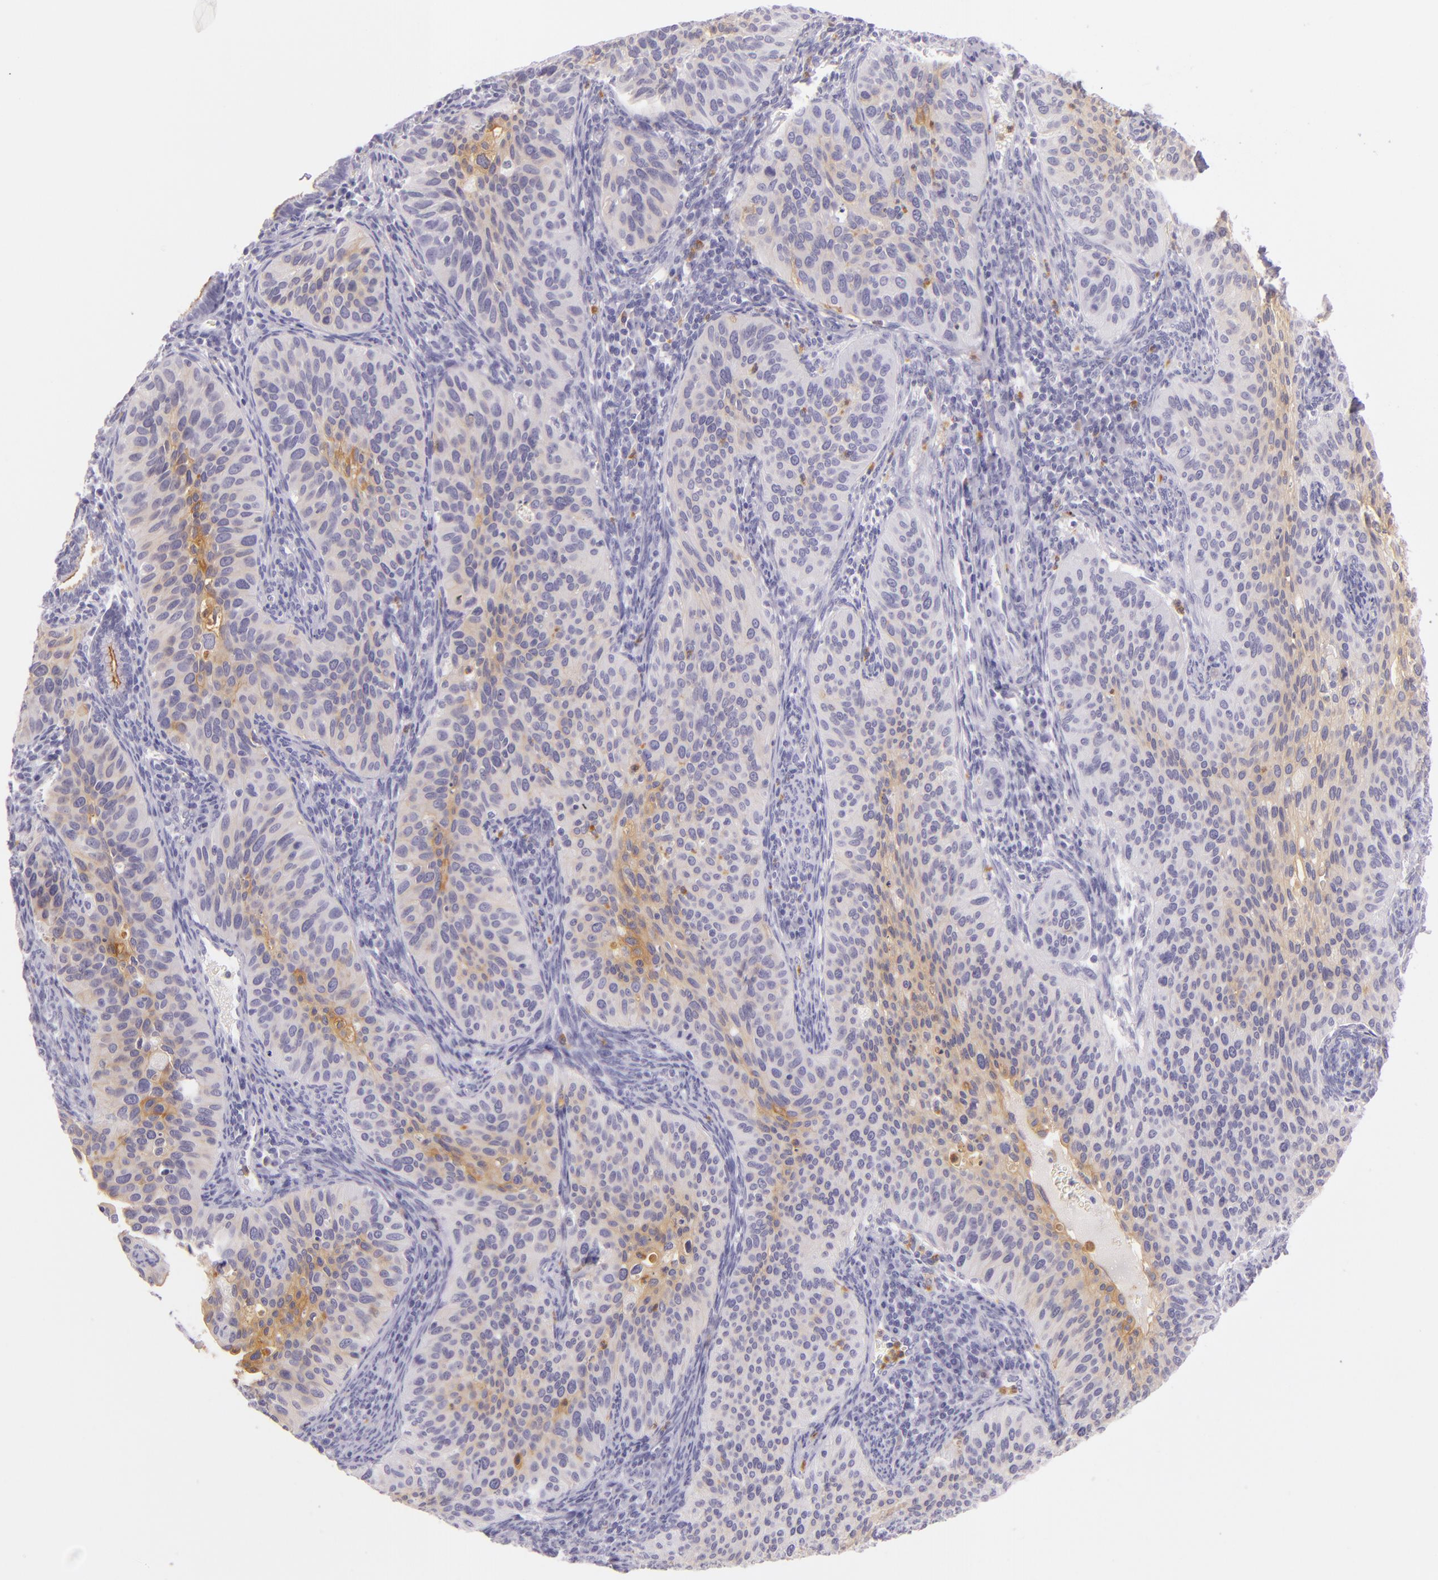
{"staining": {"intensity": "weak", "quantity": "<25%", "location": "cytoplasmic/membranous"}, "tissue": "cervical cancer", "cell_type": "Tumor cells", "image_type": "cancer", "snomed": [{"axis": "morphology", "description": "Adenocarcinoma, NOS"}, {"axis": "topography", "description": "Cervix"}], "caption": "This is an immunohistochemistry histopathology image of human cervical adenocarcinoma. There is no expression in tumor cells.", "gene": "CEACAM1", "patient": {"sex": "female", "age": 29}}